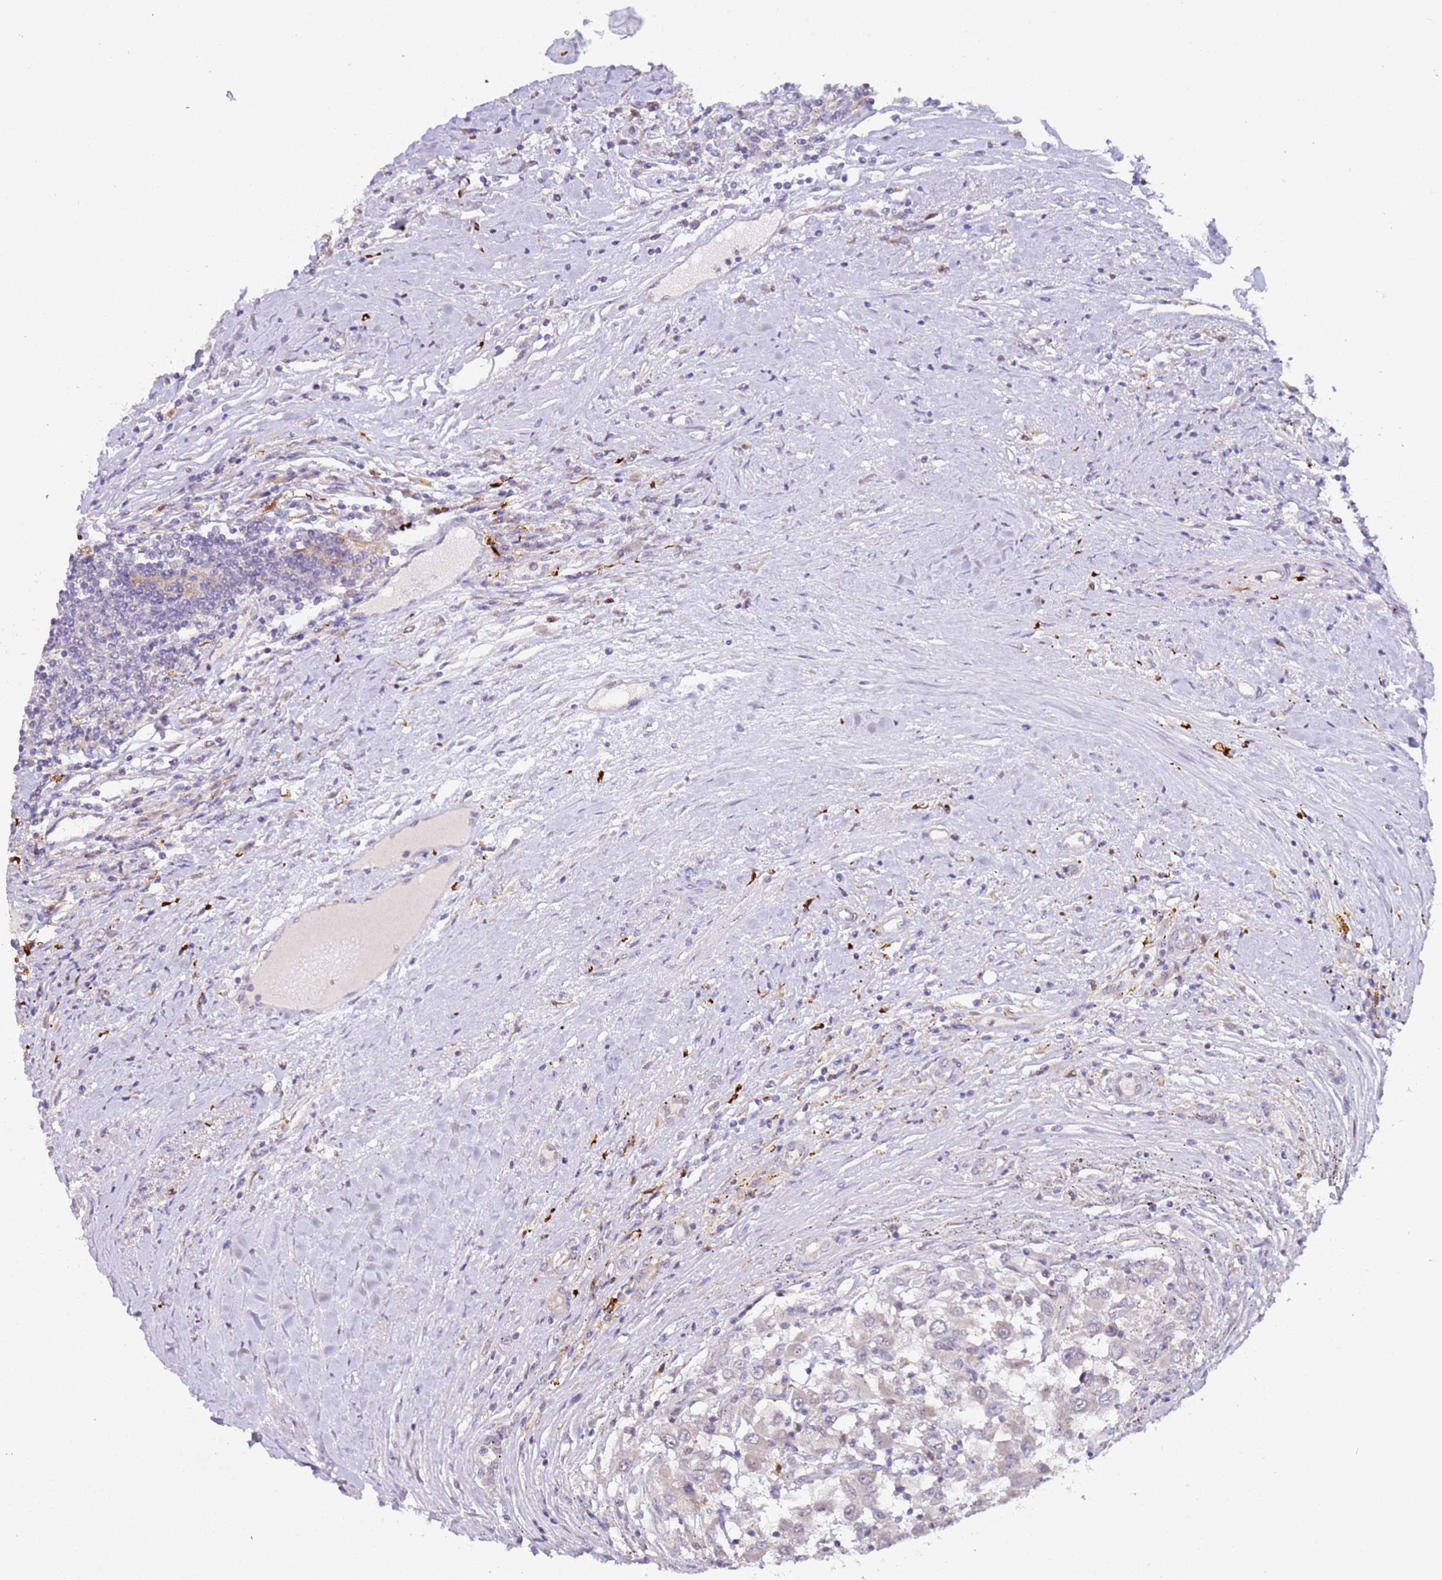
{"staining": {"intensity": "negative", "quantity": "none", "location": "none"}, "tissue": "renal cancer", "cell_type": "Tumor cells", "image_type": "cancer", "snomed": [{"axis": "morphology", "description": "Adenocarcinoma, NOS"}, {"axis": "topography", "description": "Kidney"}], "caption": "Immunohistochemistry (IHC) of human adenocarcinoma (renal) shows no staining in tumor cells.", "gene": "LGALSL", "patient": {"sex": "female", "age": 67}}